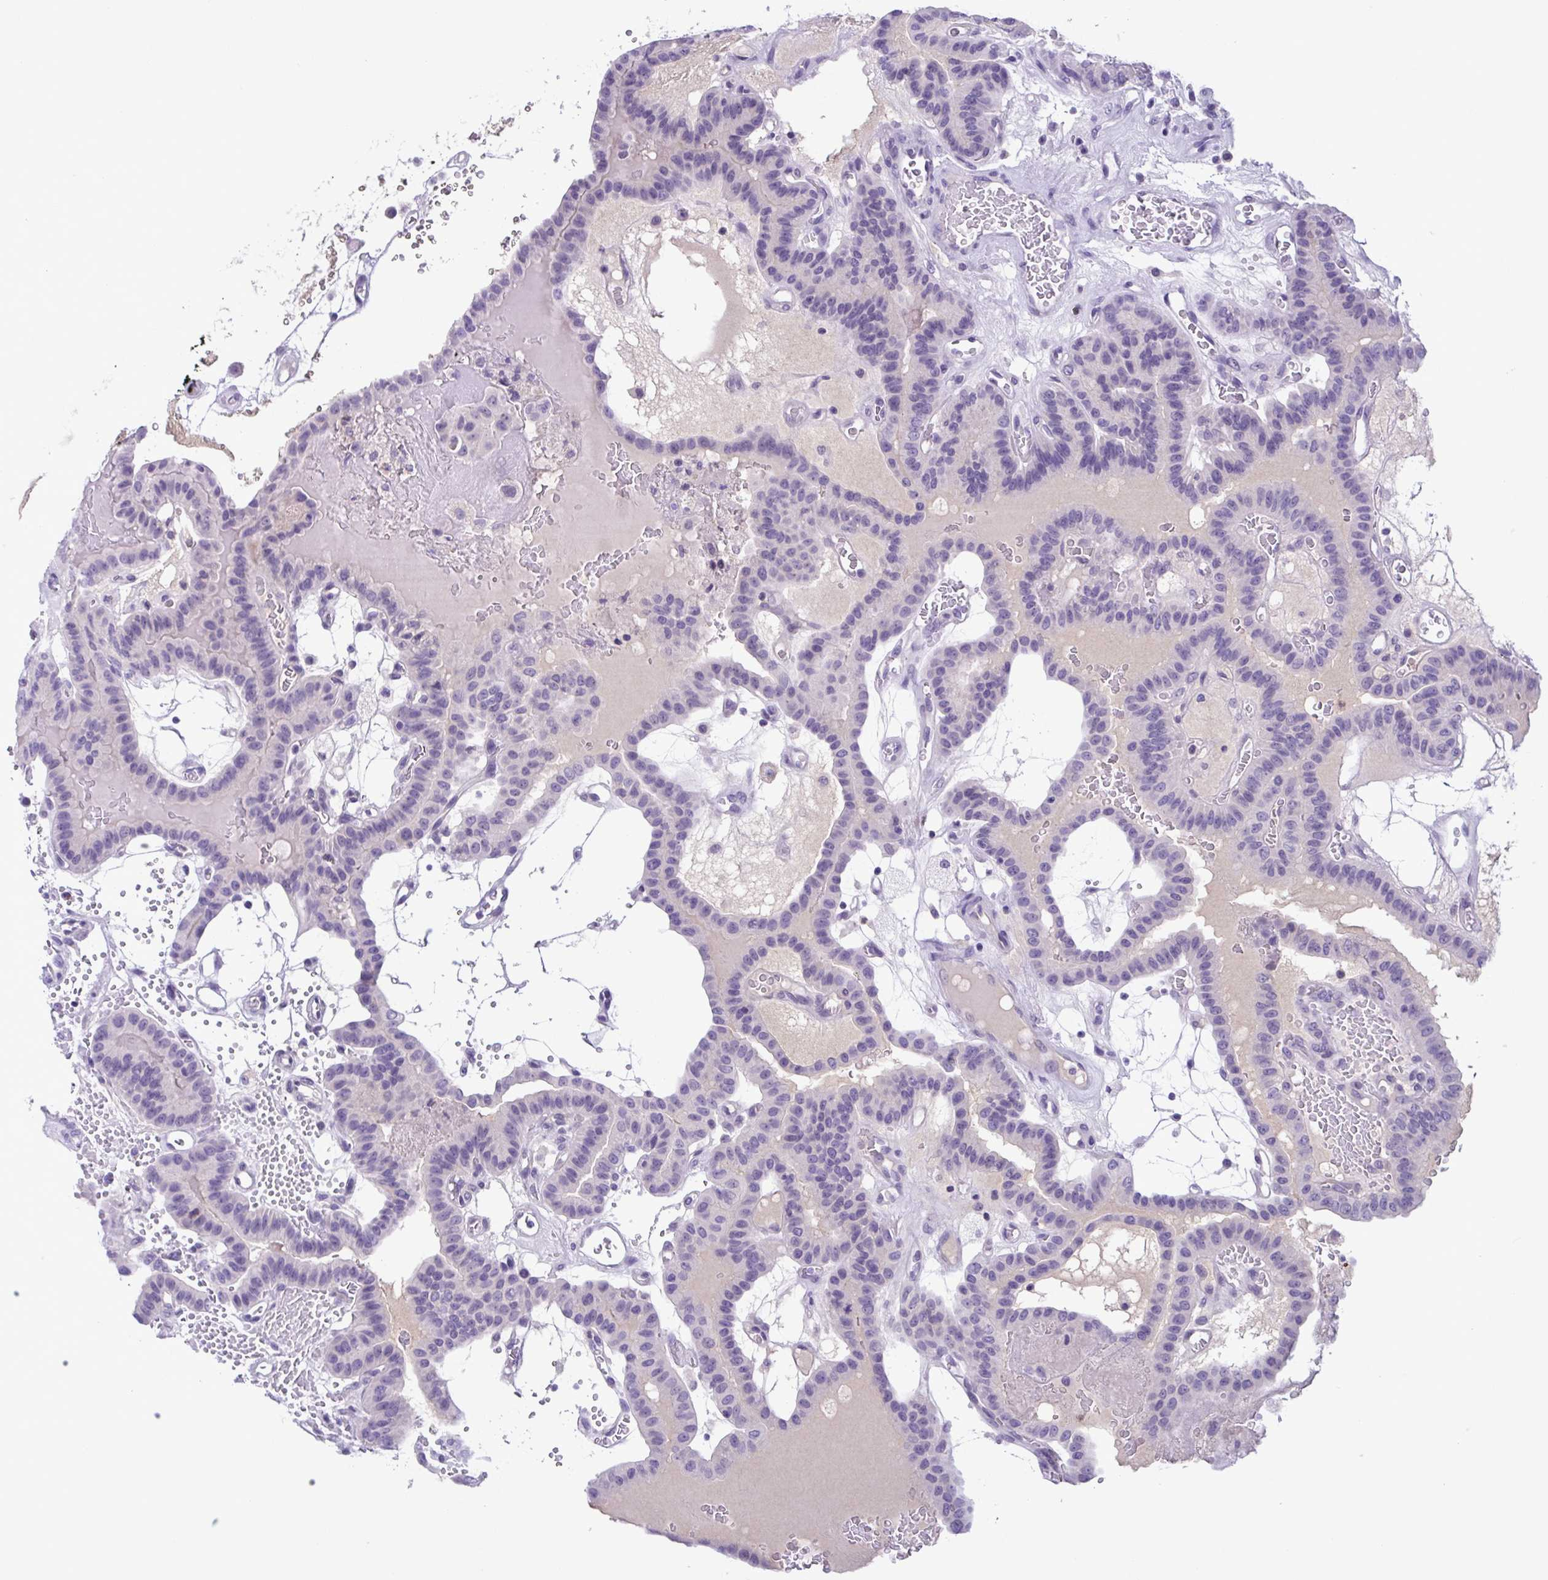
{"staining": {"intensity": "negative", "quantity": "none", "location": "none"}, "tissue": "thyroid cancer", "cell_type": "Tumor cells", "image_type": "cancer", "snomed": [{"axis": "morphology", "description": "Papillary adenocarcinoma, NOS"}, {"axis": "topography", "description": "Thyroid gland"}], "caption": "This micrograph is of thyroid cancer (papillary adenocarcinoma) stained with IHC to label a protein in brown with the nuclei are counter-stained blue. There is no positivity in tumor cells.", "gene": "WNT9B", "patient": {"sex": "male", "age": 87}}